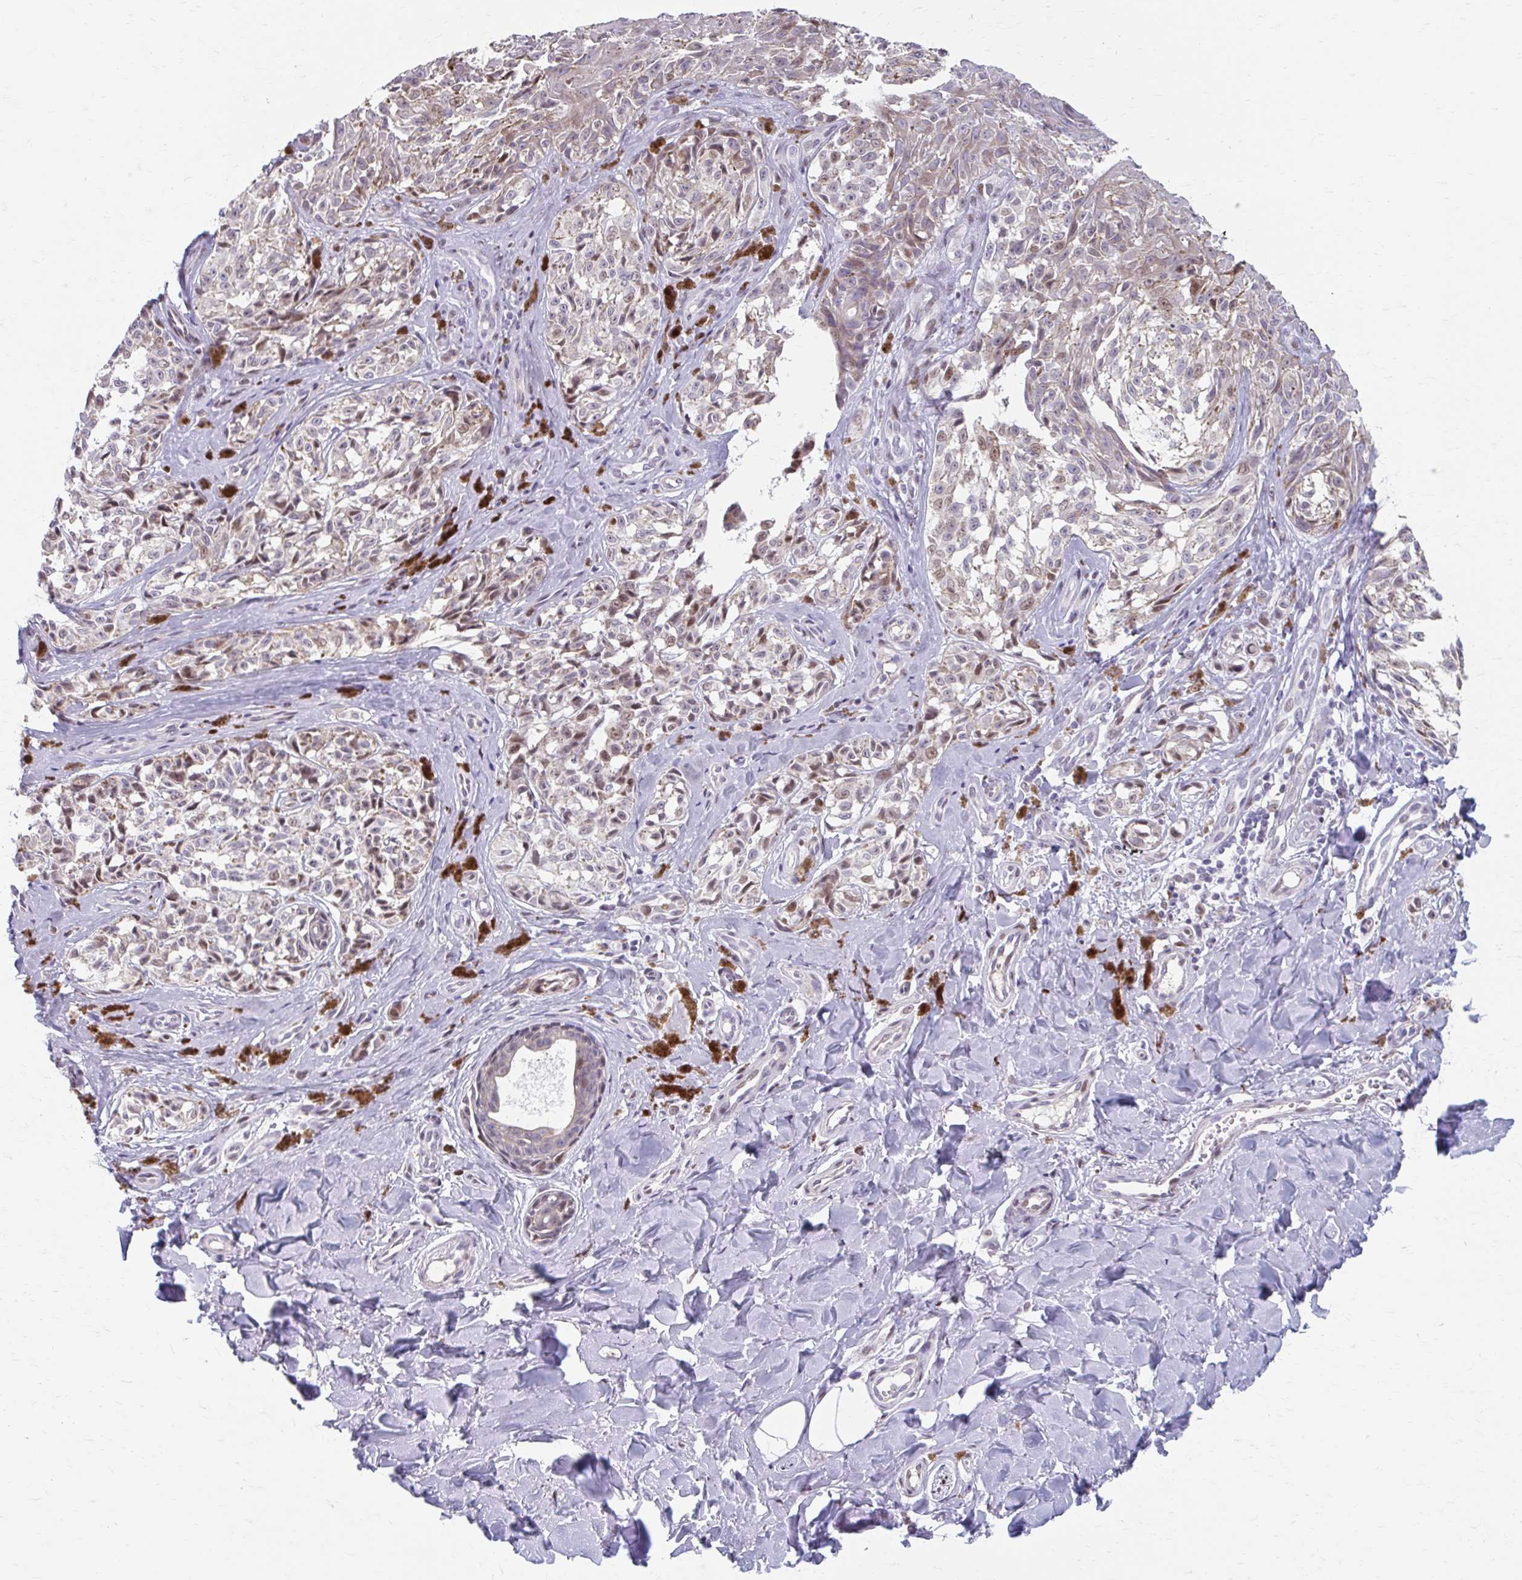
{"staining": {"intensity": "weak", "quantity": "25%-75%", "location": "cytoplasmic/membranous"}, "tissue": "melanoma", "cell_type": "Tumor cells", "image_type": "cancer", "snomed": [{"axis": "morphology", "description": "Malignant melanoma, NOS"}, {"axis": "topography", "description": "Skin"}], "caption": "Immunohistochemistry micrograph of human malignant melanoma stained for a protein (brown), which reveals low levels of weak cytoplasmic/membranous expression in about 25%-75% of tumor cells.", "gene": "BEAN1", "patient": {"sex": "female", "age": 65}}